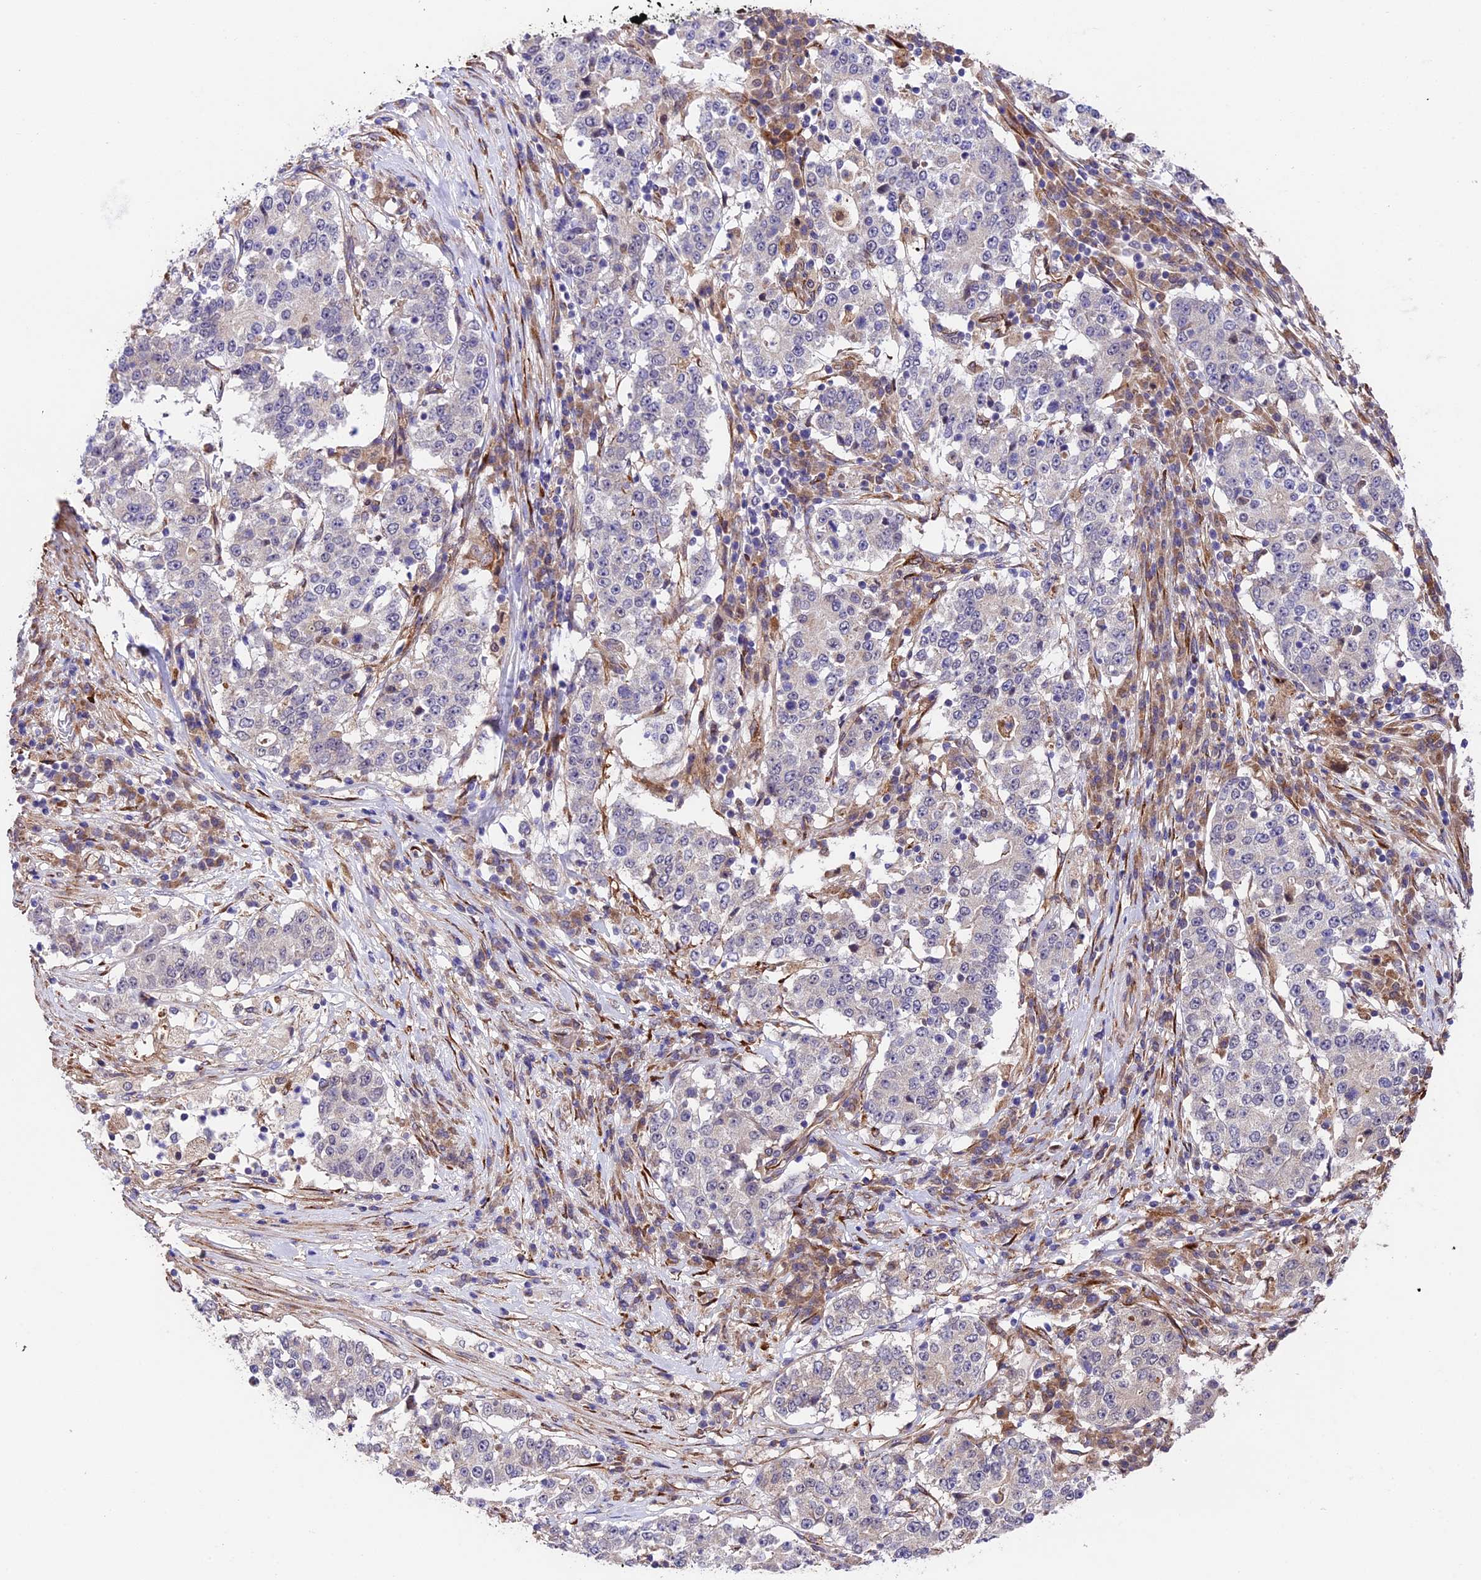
{"staining": {"intensity": "negative", "quantity": "none", "location": "none"}, "tissue": "stomach cancer", "cell_type": "Tumor cells", "image_type": "cancer", "snomed": [{"axis": "morphology", "description": "Adenocarcinoma, NOS"}, {"axis": "topography", "description": "Stomach"}], "caption": "Stomach cancer (adenocarcinoma) was stained to show a protein in brown. There is no significant expression in tumor cells.", "gene": "LSM7", "patient": {"sex": "male", "age": 59}}